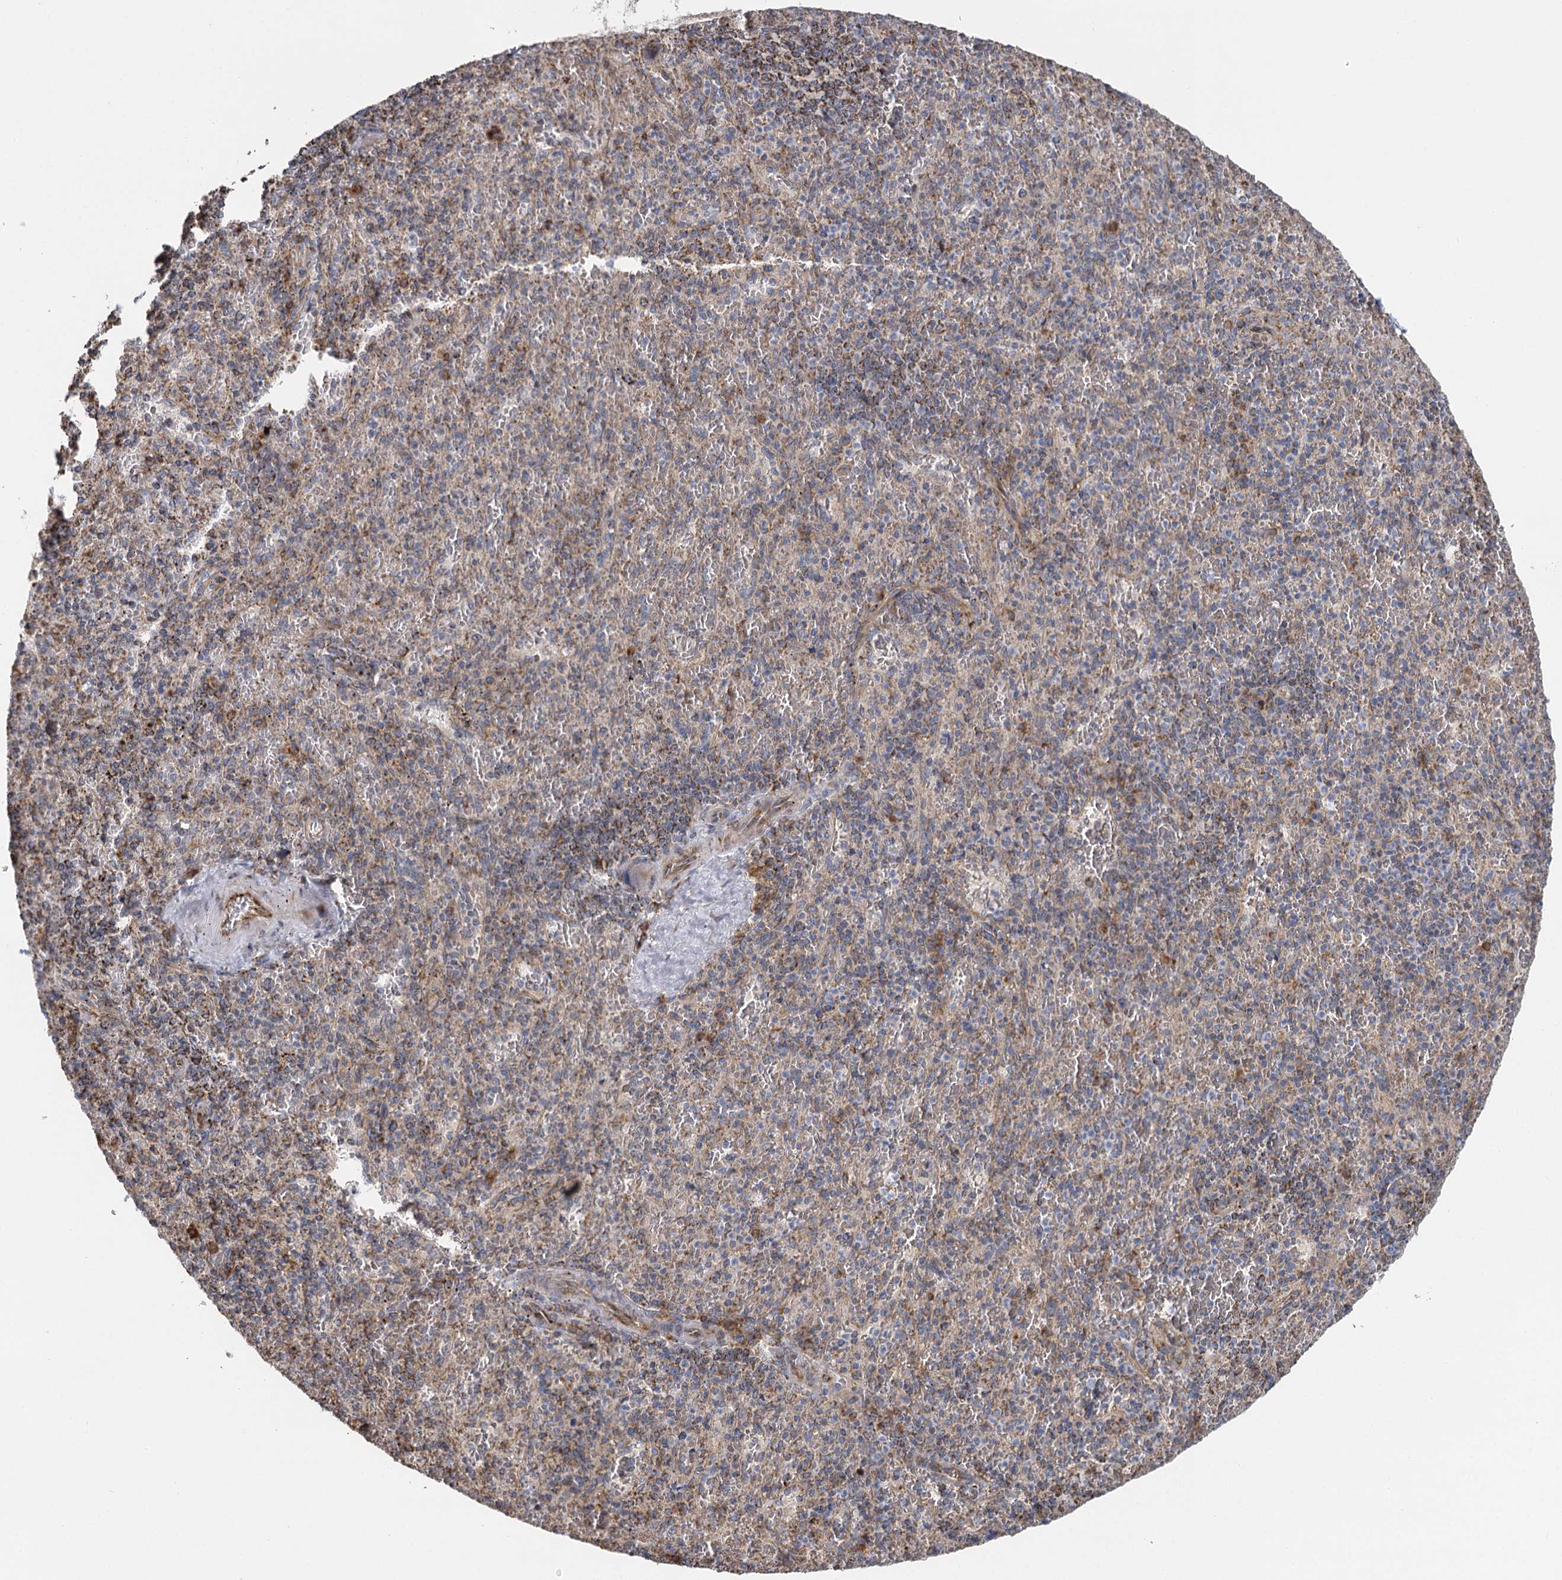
{"staining": {"intensity": "moderate", "quantity": "<25%", "location": "cytoplasmic/membranous"}, "tissue": "spleen", "cell_type": "Cells in red pulp", "image_type": "normal", "snomed": [{"axis": "morphology", "description": "Normal tissue, NOS"}, {"axis": "topography", "description": "Spleen"}], "caption": "This image displays immunohistochemistry (IHC) staining of benign human spleen, with low moderate cytoplasmic/membranous positivity in approximately <25% of cells in red pulp.", "gene": "IL11RA", "patient": {"sex": "male", "age": 82}}